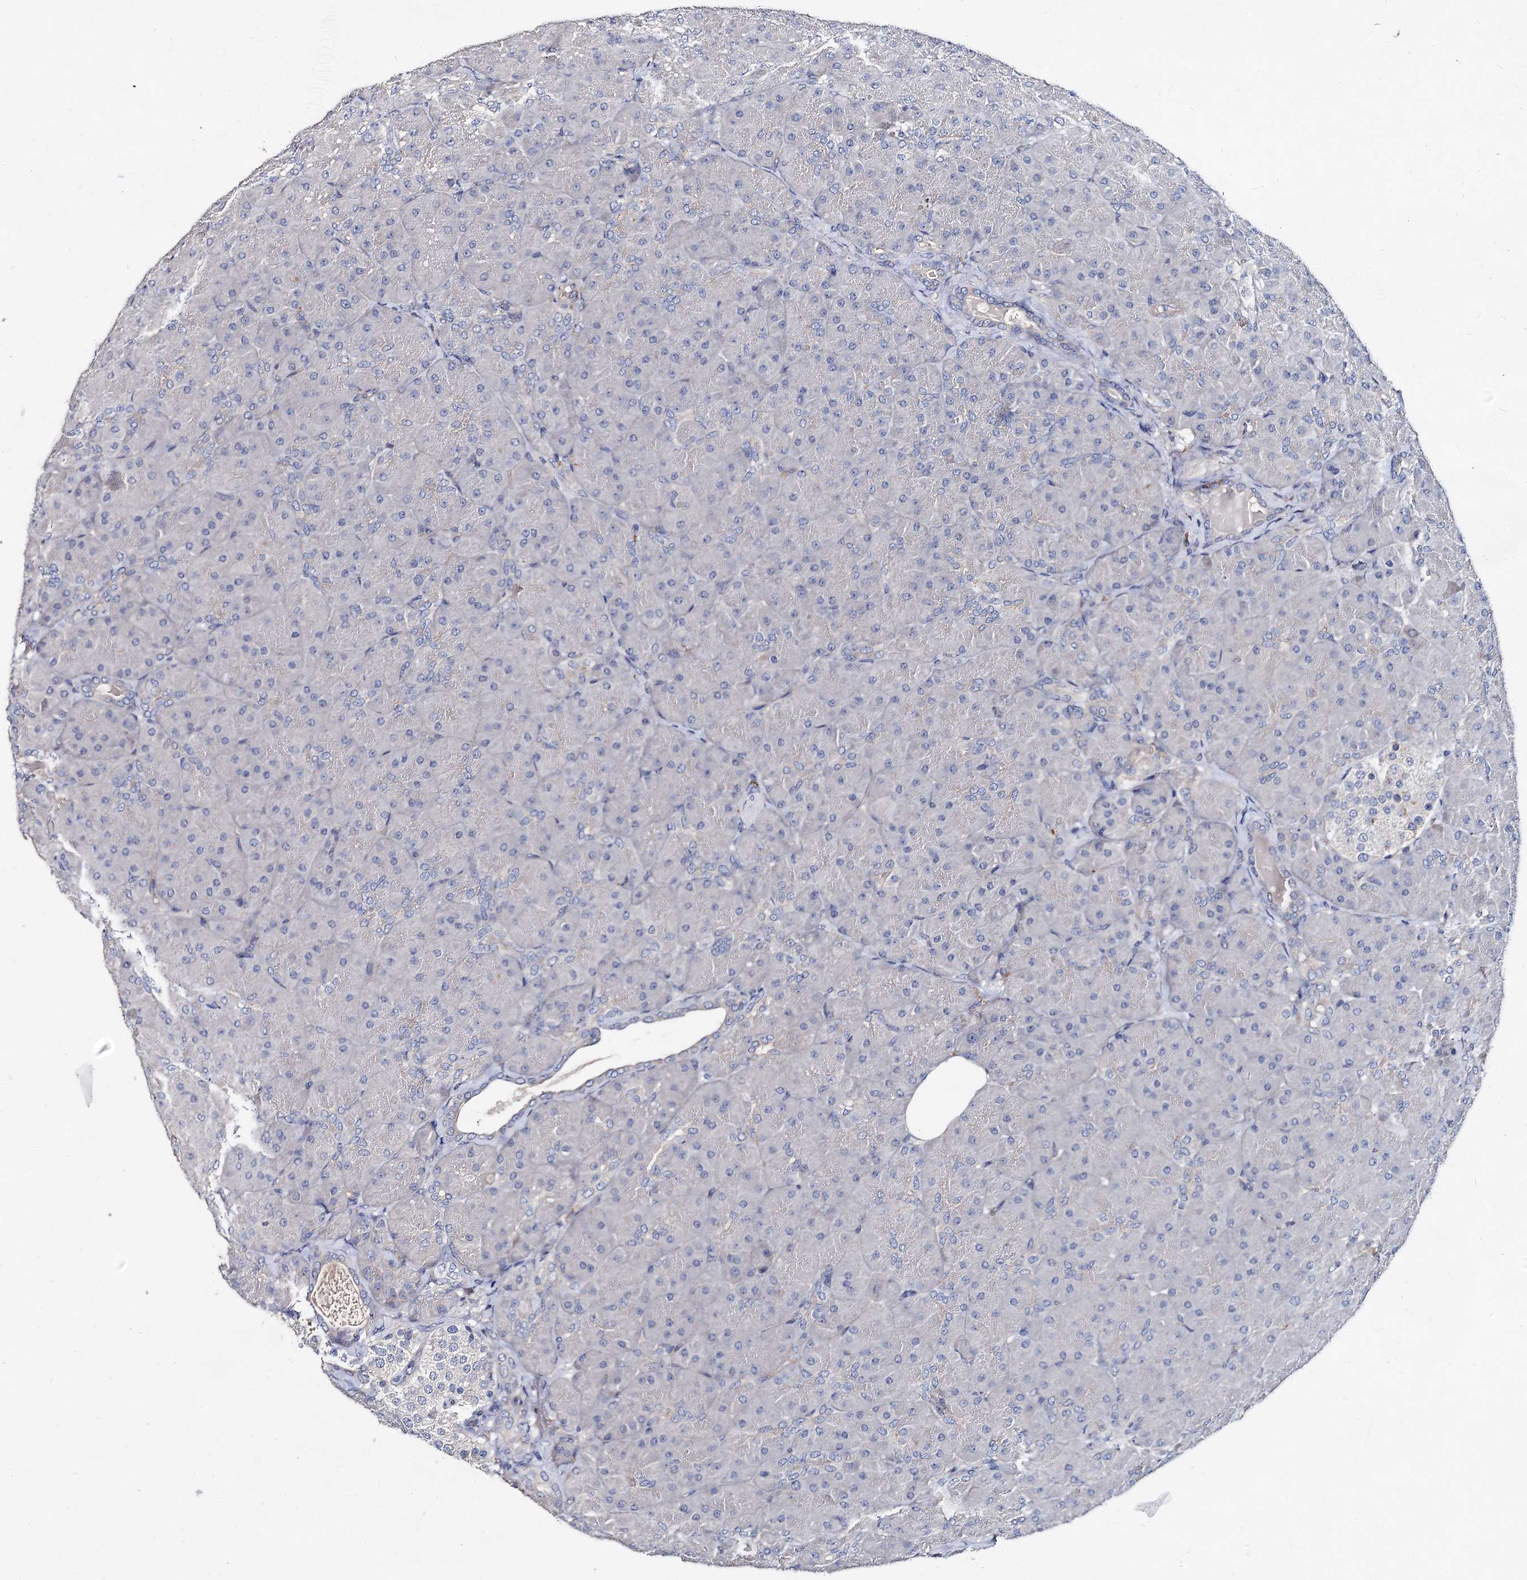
{"staining": {"intensity": "negative", "quantity": "none", "location": "none"}, "tissue": "pancreas", "cell_type": "Exocrine glandular cells", "image_type": "normal", "snomed": [{"axis": "morphology", "description": "Normal tissue, NOS"}, {"axis": "topography", "description": "Pancreas"}], "caption": "Micrograph shows no protein staining in exocrine glandular cells of benign pancreas. Brightfield microscopy of immunohistochemistry (IHC) stained with DAB (3,3'-diaminobenzidine) (brown) and hematoxylin (blue), captured at high magnification.", "gene": "HVCN1", "patient": {"sex": "male", "age": 66}}